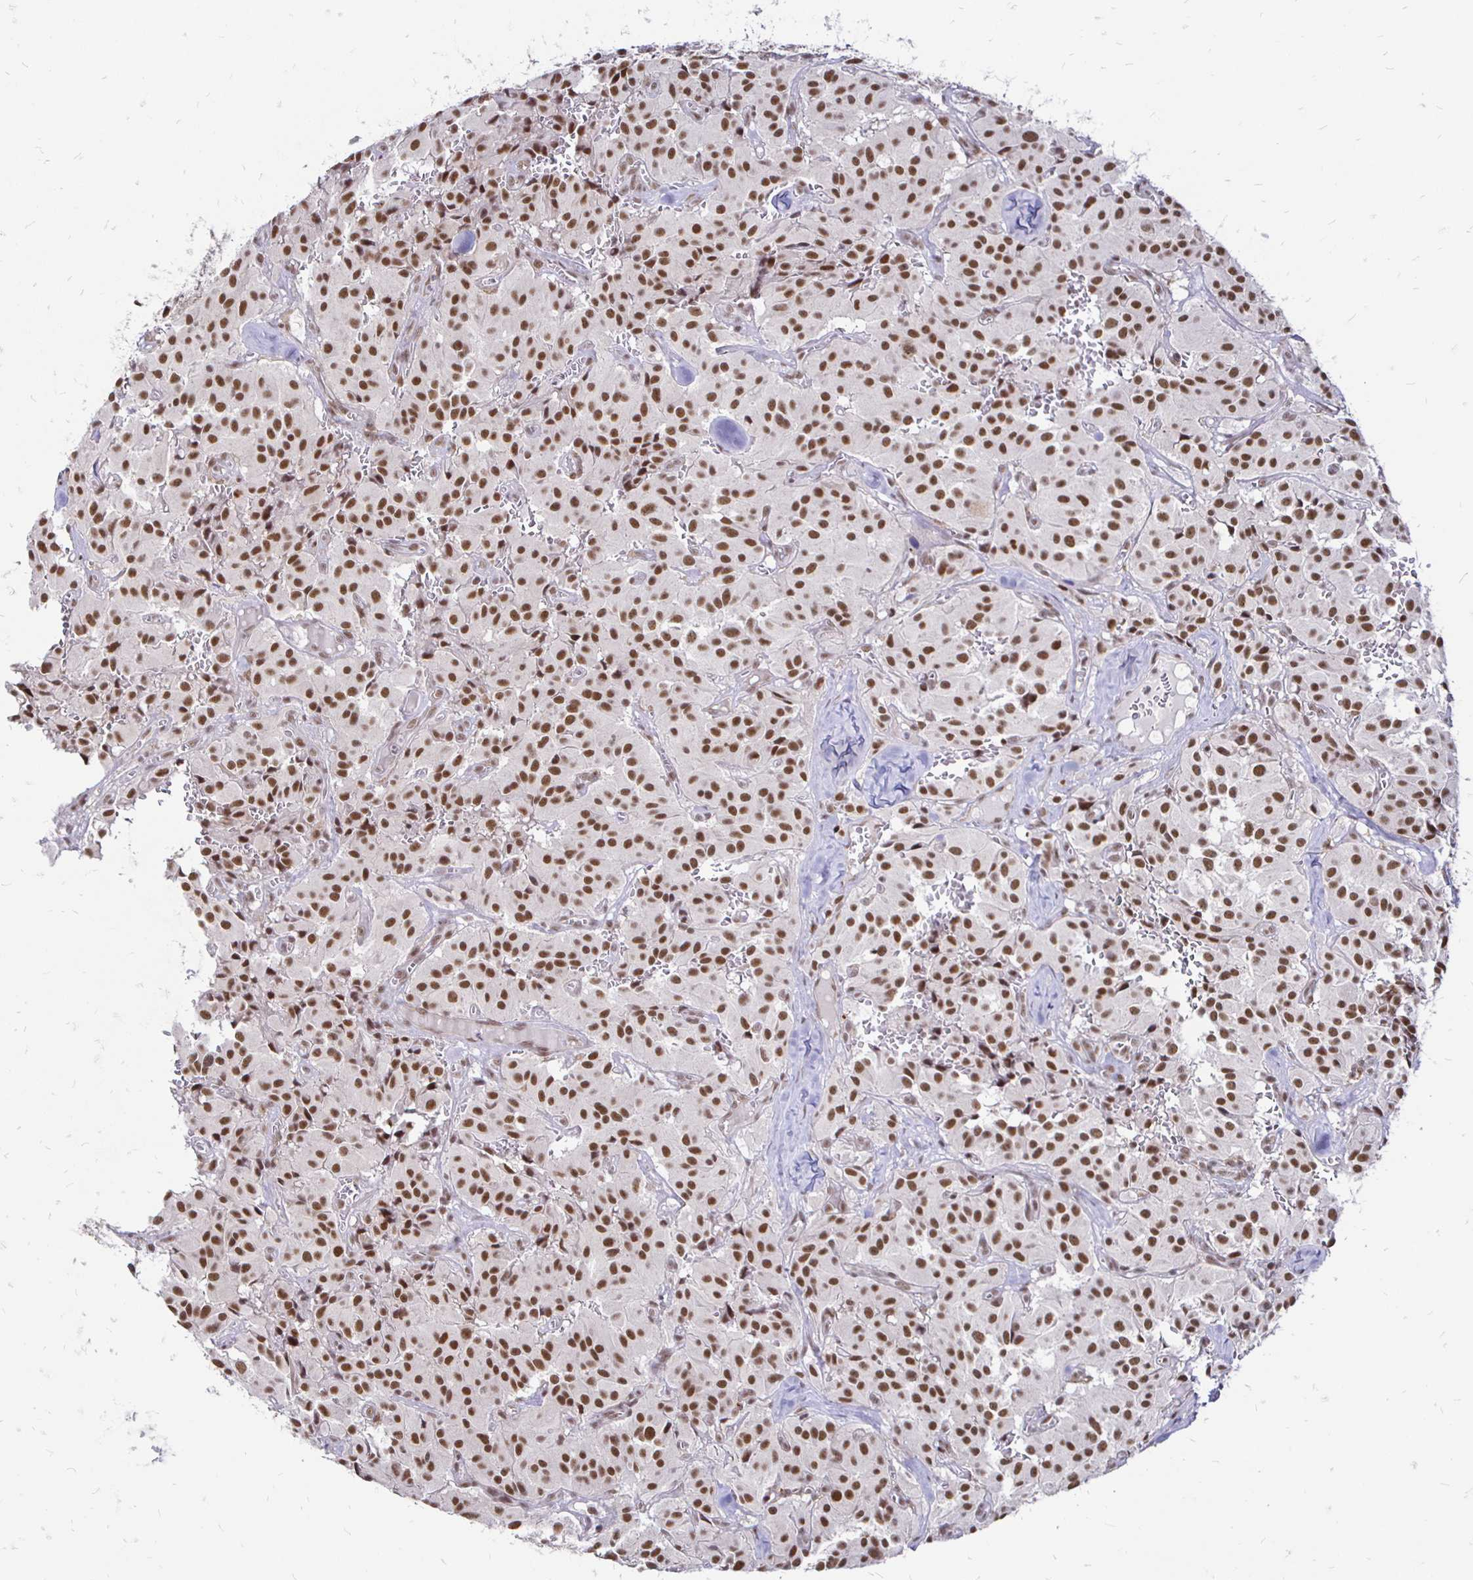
{"staining": {"intensity": "moderate", "quantity": ">75%", "location": "nuclear"}, "tissue": "glioma", "cell_type": "Tumor cells", "image_type": "cancer", "snomed": [{"axis": "morphology", "description": "Glioma, malignant, Low grade"}, {"axis": "topography", "description": "Brain"}], "caption": "Protein staining reveals moderate nuclear positivity in about >75% of tumor cells in glioma.", "gene": "SIN3A", "patient": {"sex": "male", "age": 42}}